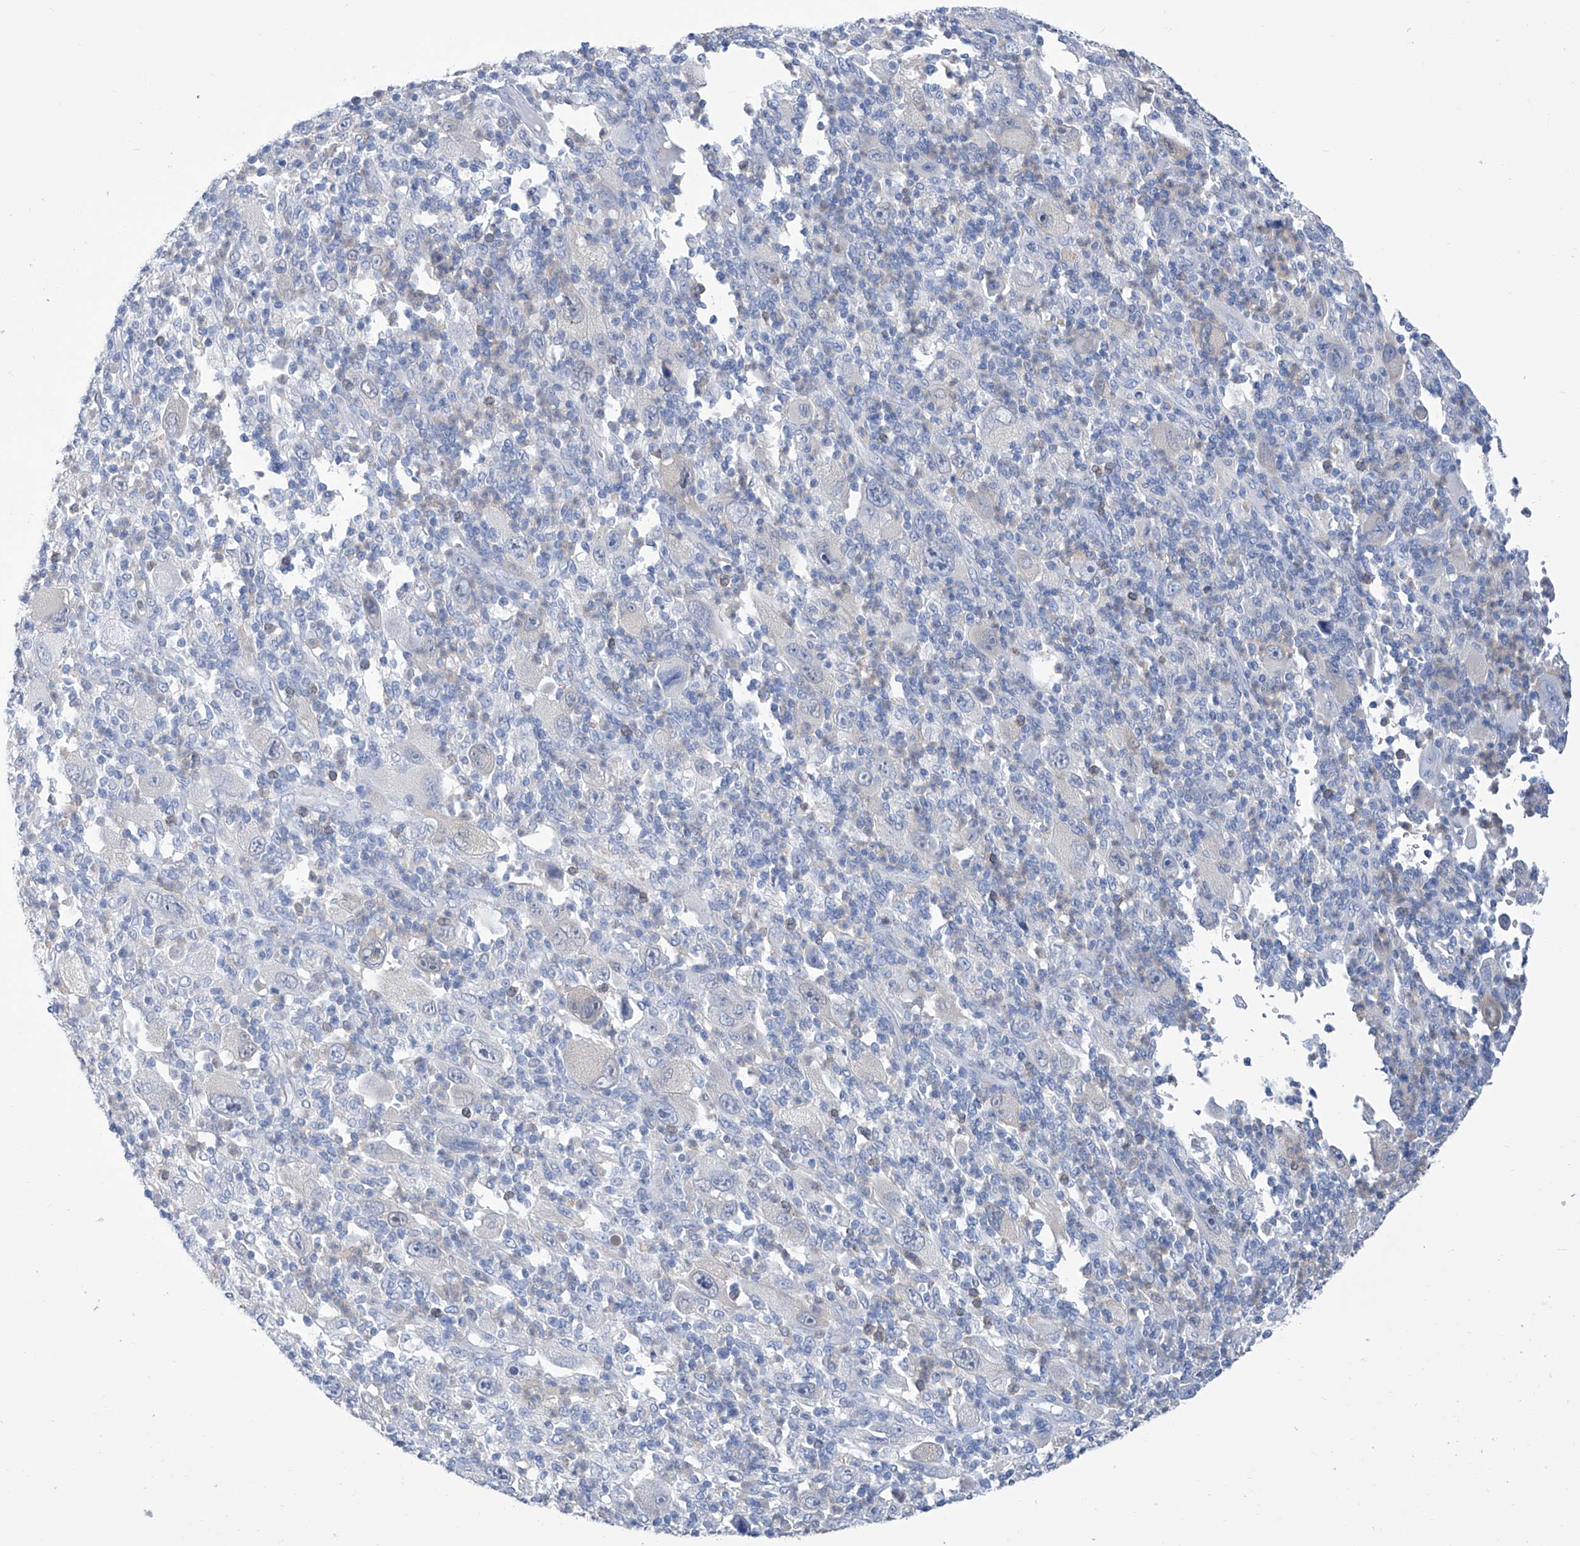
{"staining": {"intensity": "negative", "quantity": "none", "location": "none"}, "tissue": "melanoma", "cell_type": "Tumor cells", "image_type": "cancer", "snomed": [{"axis": "morphology", "description": "Malignant melanoma, Metastatic site"}, {"axis": "topography", "description": "Skin"}], "caption": "Image shows no protein positivity in tumor cells of melanoma tissue. (Brightfield microscopy of DAB IHC at high magnification).", "gene": "IMPA2", "patient": {"sex": "female", "age": 56}}